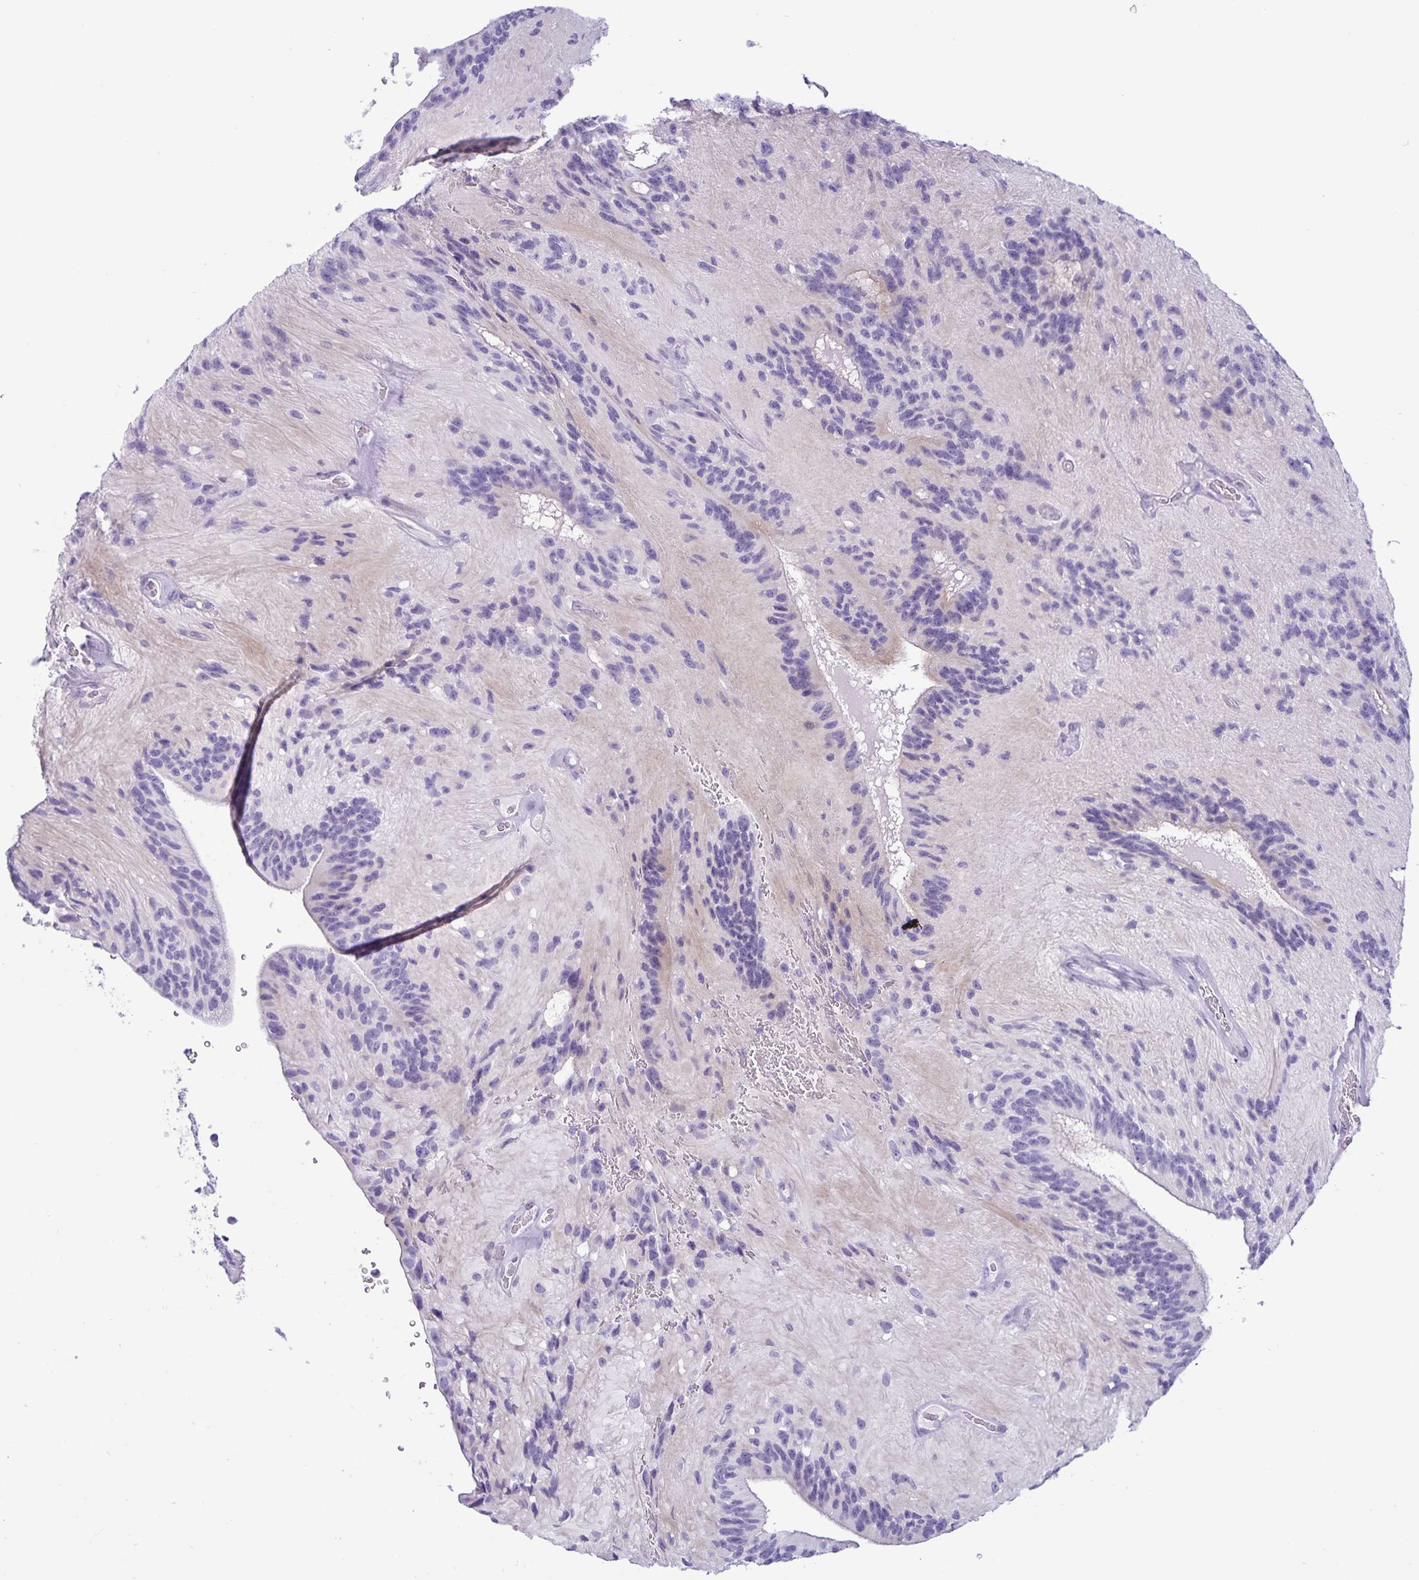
{"staining": {"intensity": "negative", "quantity": "none", "location": "none"}, "tissue": "glioma", "cell_type": "Tumor cells", "image_type": "cancer", "snomed": [{"axis": "morphology", "description": "Glioma, malignant, Low grade"}, {"axis": "topography", "description": "Brain"}], "caption": "Tumor cells are negative for brown protein staining in glioma.", "gene": "IBTK", "patient": {"sex": "male", "age": 31}}